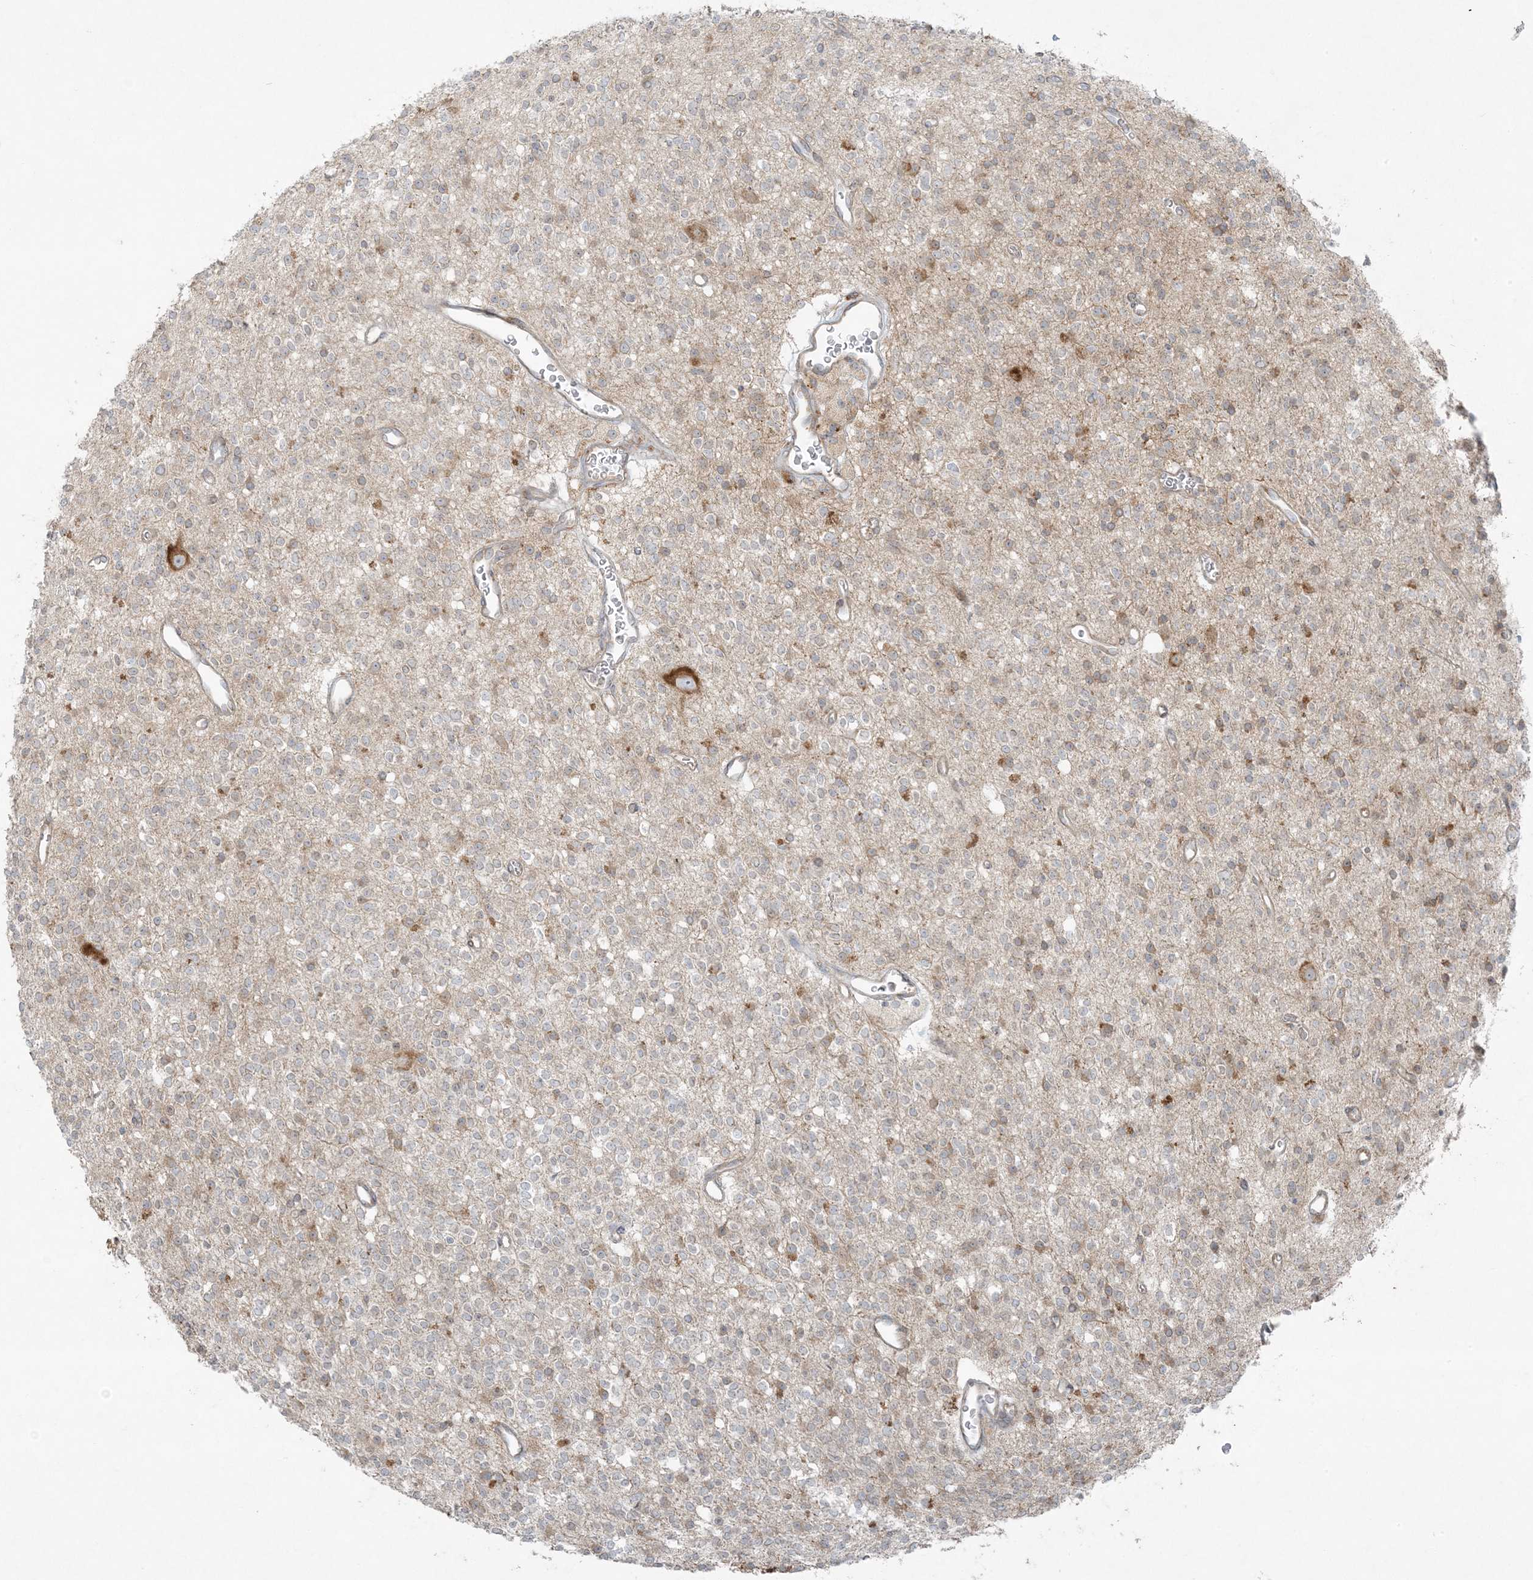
{"staining": {"intensity": "weak", "quantity": "<25%", "location": "cytoplasmic/membranous"}, "tissue": "glioma", "cell_type": "Tumor cells", "image_type": "cancer", "snomed": [{"axis": "morphology", "description": "Glioma, malignant, High grade"}, {"axis": "topography", "description": "Brain"}], "caption": "DAB (3,3'-diaminobenzidine) immunohistochemical staining of malignant high-grade glioma exhibits no significant positivity in tumor cells.", "gene": "ZNF263", "patient": {"sex": "male", "age": 34}}